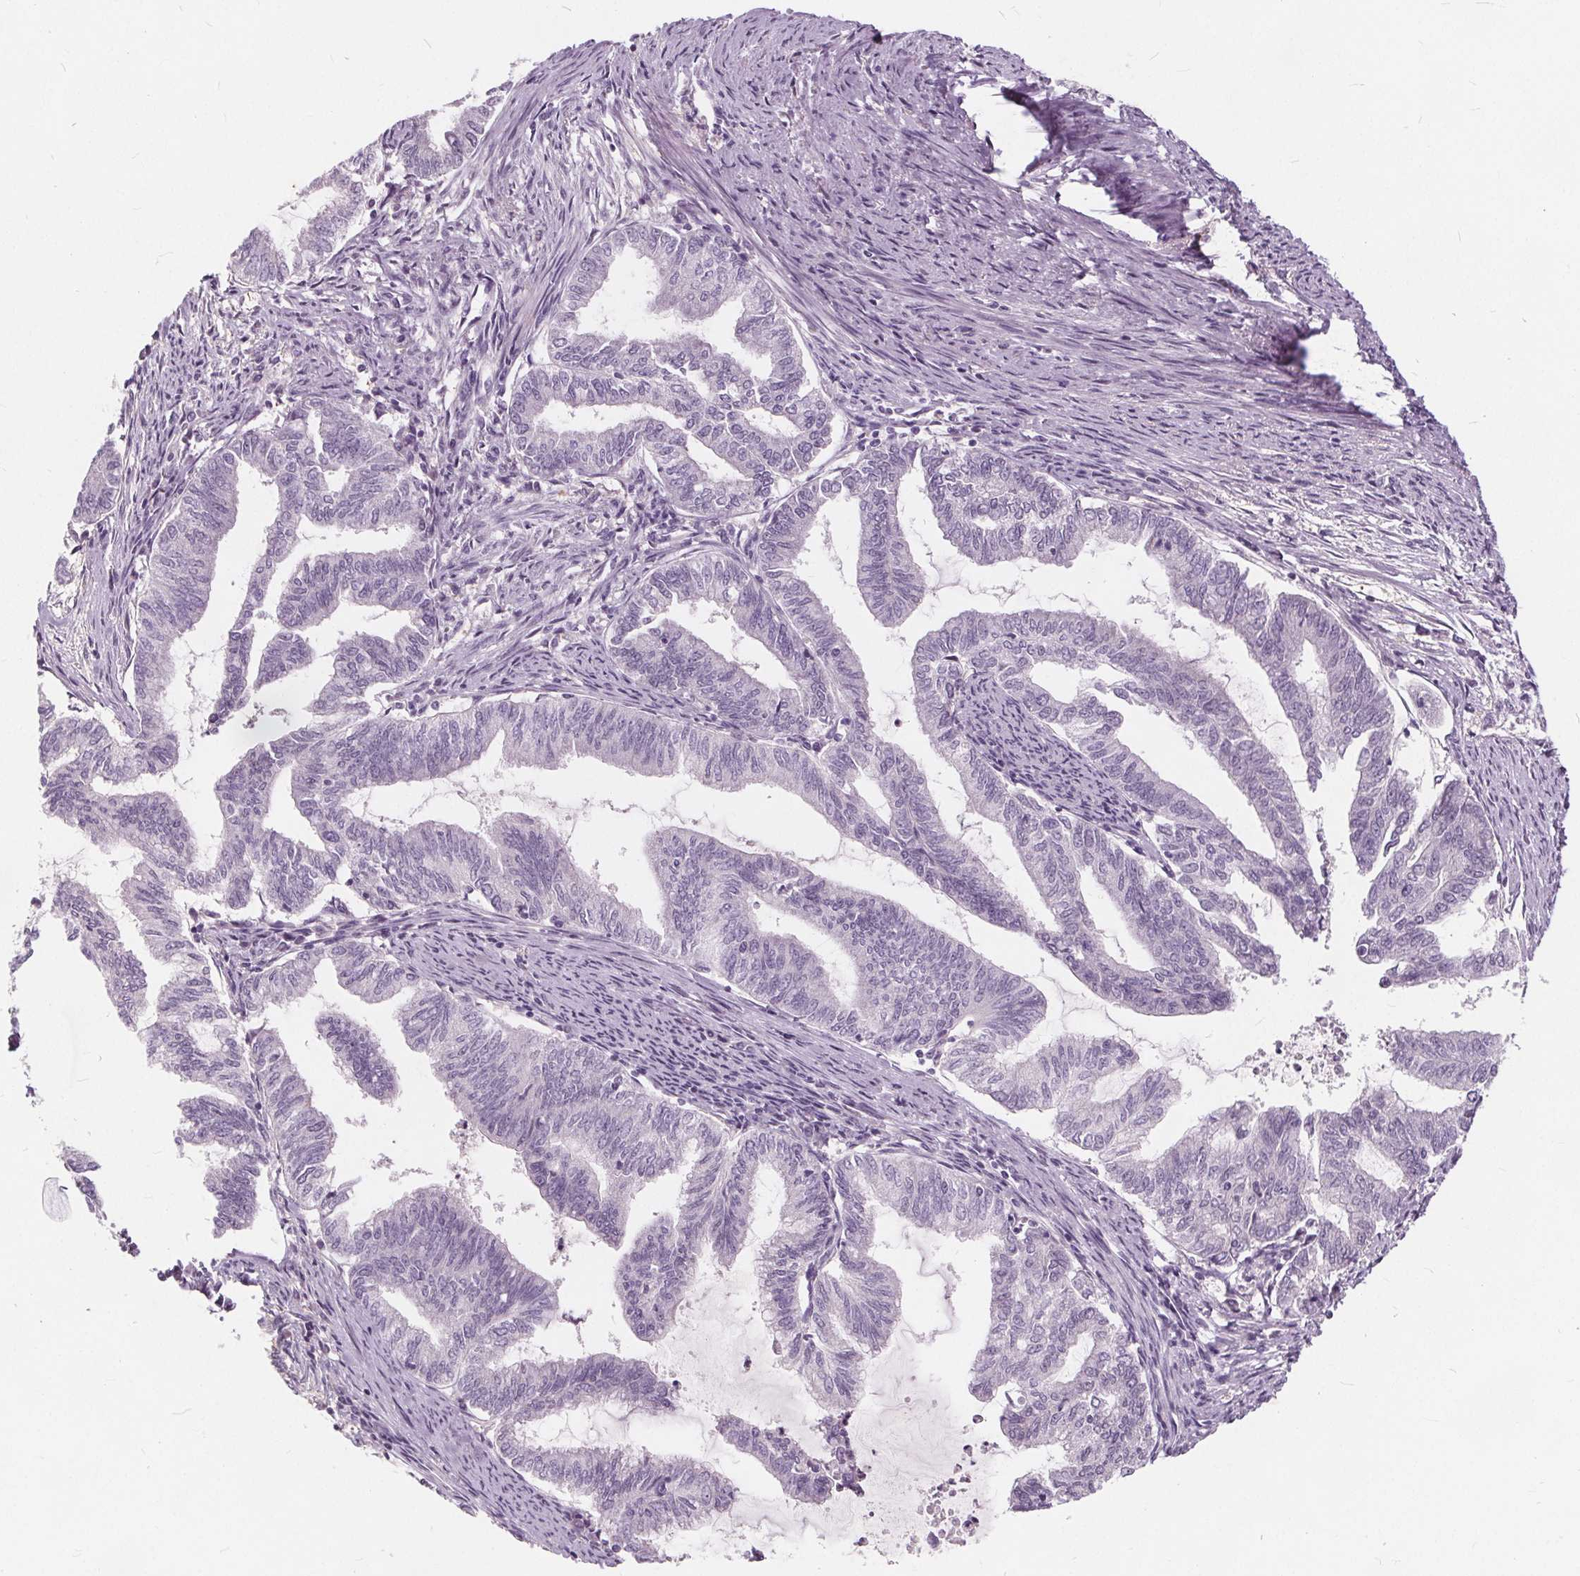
{"staining": {"intensity": "negative", "quantity": "none", "location": "none"}, "tissue": "endometrial cancer", "cell_type": "Tumor cells", "image_type": "cancer", "snomed": [{"axis": "morphology", "description": "Adenocarcinoma, NOS"}, {"axis": "topography", "description": "Endometrium"}], "caption": "Adenocarcinoma (endometrial) was stained to show a protein in brown. There is no significant staining in tumor cells. (Stains: DAB IHC with hematoxylin counter stain, Microscopy: brightfield microscopy at high magnification).", "gene": "HAAO", "patient": {"sex": "female", "age": 79}}